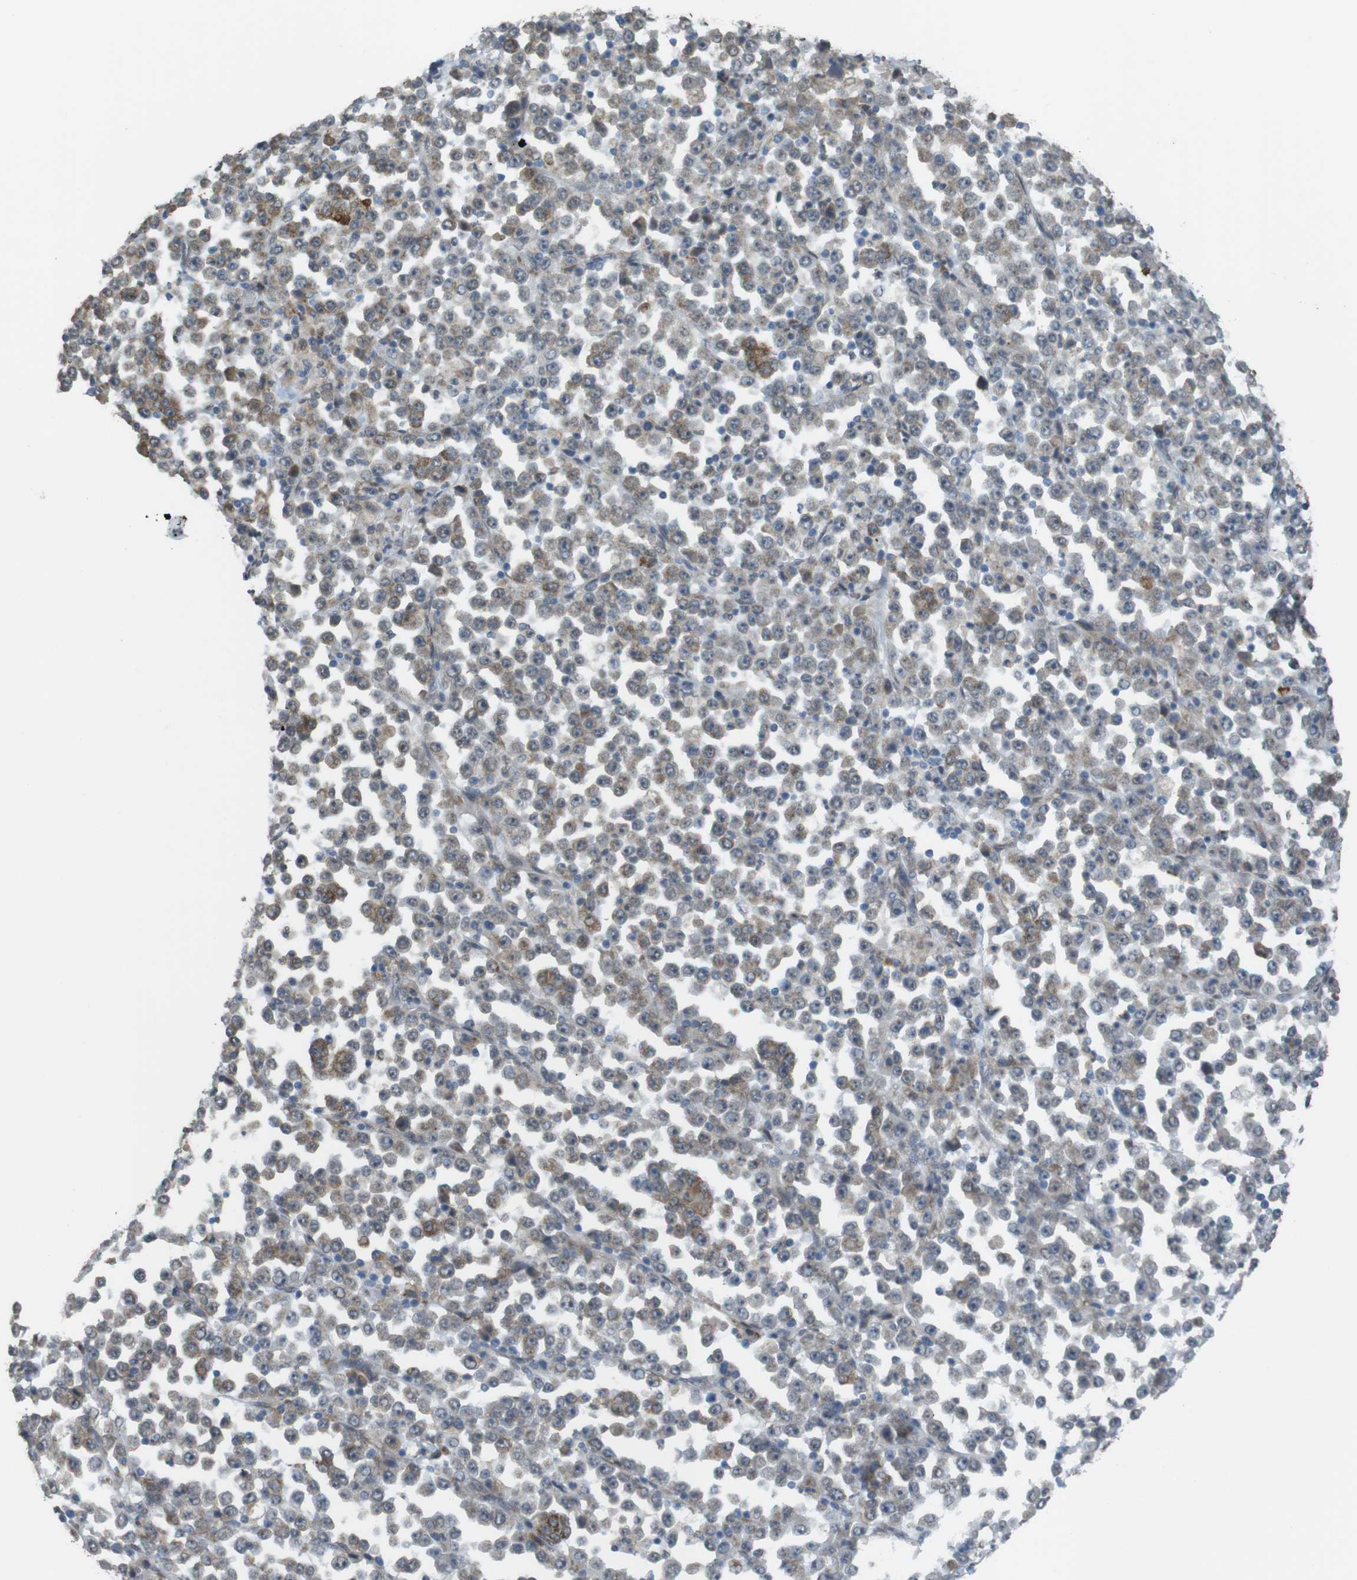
{"staining": {"intensity": "moderate", "quantity": "25%-75%", "location": "cytoplasmic/membranous"}, "tissue": "stomach cancer", "cell_type": "Tumor cells", "image_type": "cancer", "snomed": [{"axis": "morphology", "description": "Normal tissue, NOS"}, {"axis": "morphology", "description": "Adenocarcinoma, NOS"}, {"axis": "topography", "description": "Stomach, upper"}, {"axis": "topography", "description": "Stomach"}], "caption": "This histopathology image reveals adenocarcinoma (stomach) stained with immunohistochemistry (IHC) to label a protein in brown. The cytoplasmic/membranous of tumor cells show moderate positivity for the protein. Nuclei are counter-stained blue.", "gene": "FZD10", "patient": {"sex": "male", "age": 59}}